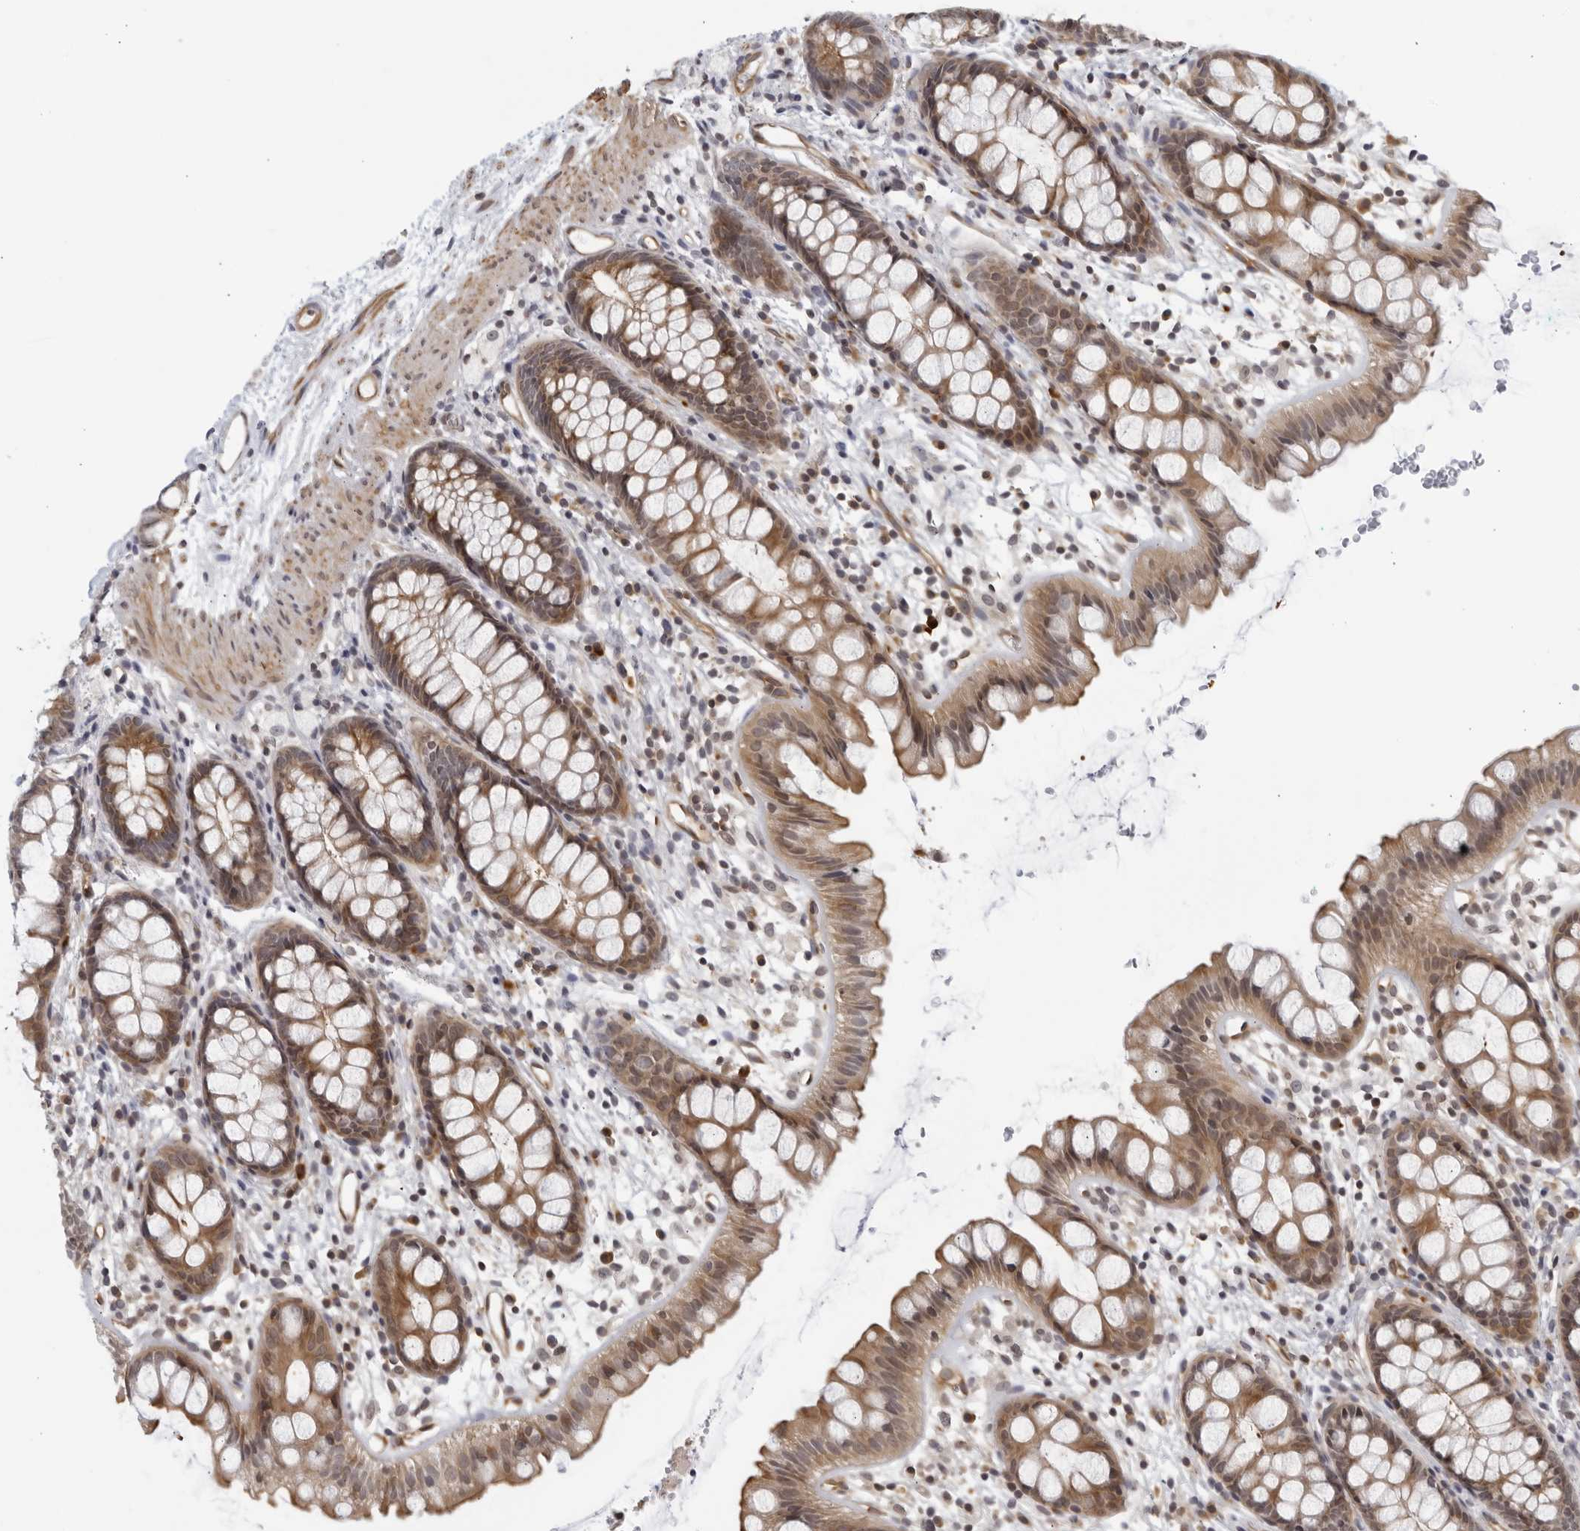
{"staining": {"intensity": "moderate", "quantity": ">75%", "location": "cytoplasmic/membranous"}, "tissue": "rectum", "cell_type": "Glandular cells", "image_type": "normal", "snomed": [{"axis": "morphology", "description": "Normal tissue, NOS"}, {"axis": "topography", "description": "Rectum"}], "caption": "Moderate cytoplasmic/membranous protein positivity is identified in approximately >75% of glandular cells in rectum. The staining is performed using DAB brown chromogen to label protein expression. The nuclei are counter-stained blue using hematoxylin.", "gene": "SERTAD4", "patient": {"sex": "female", "age": 65}}